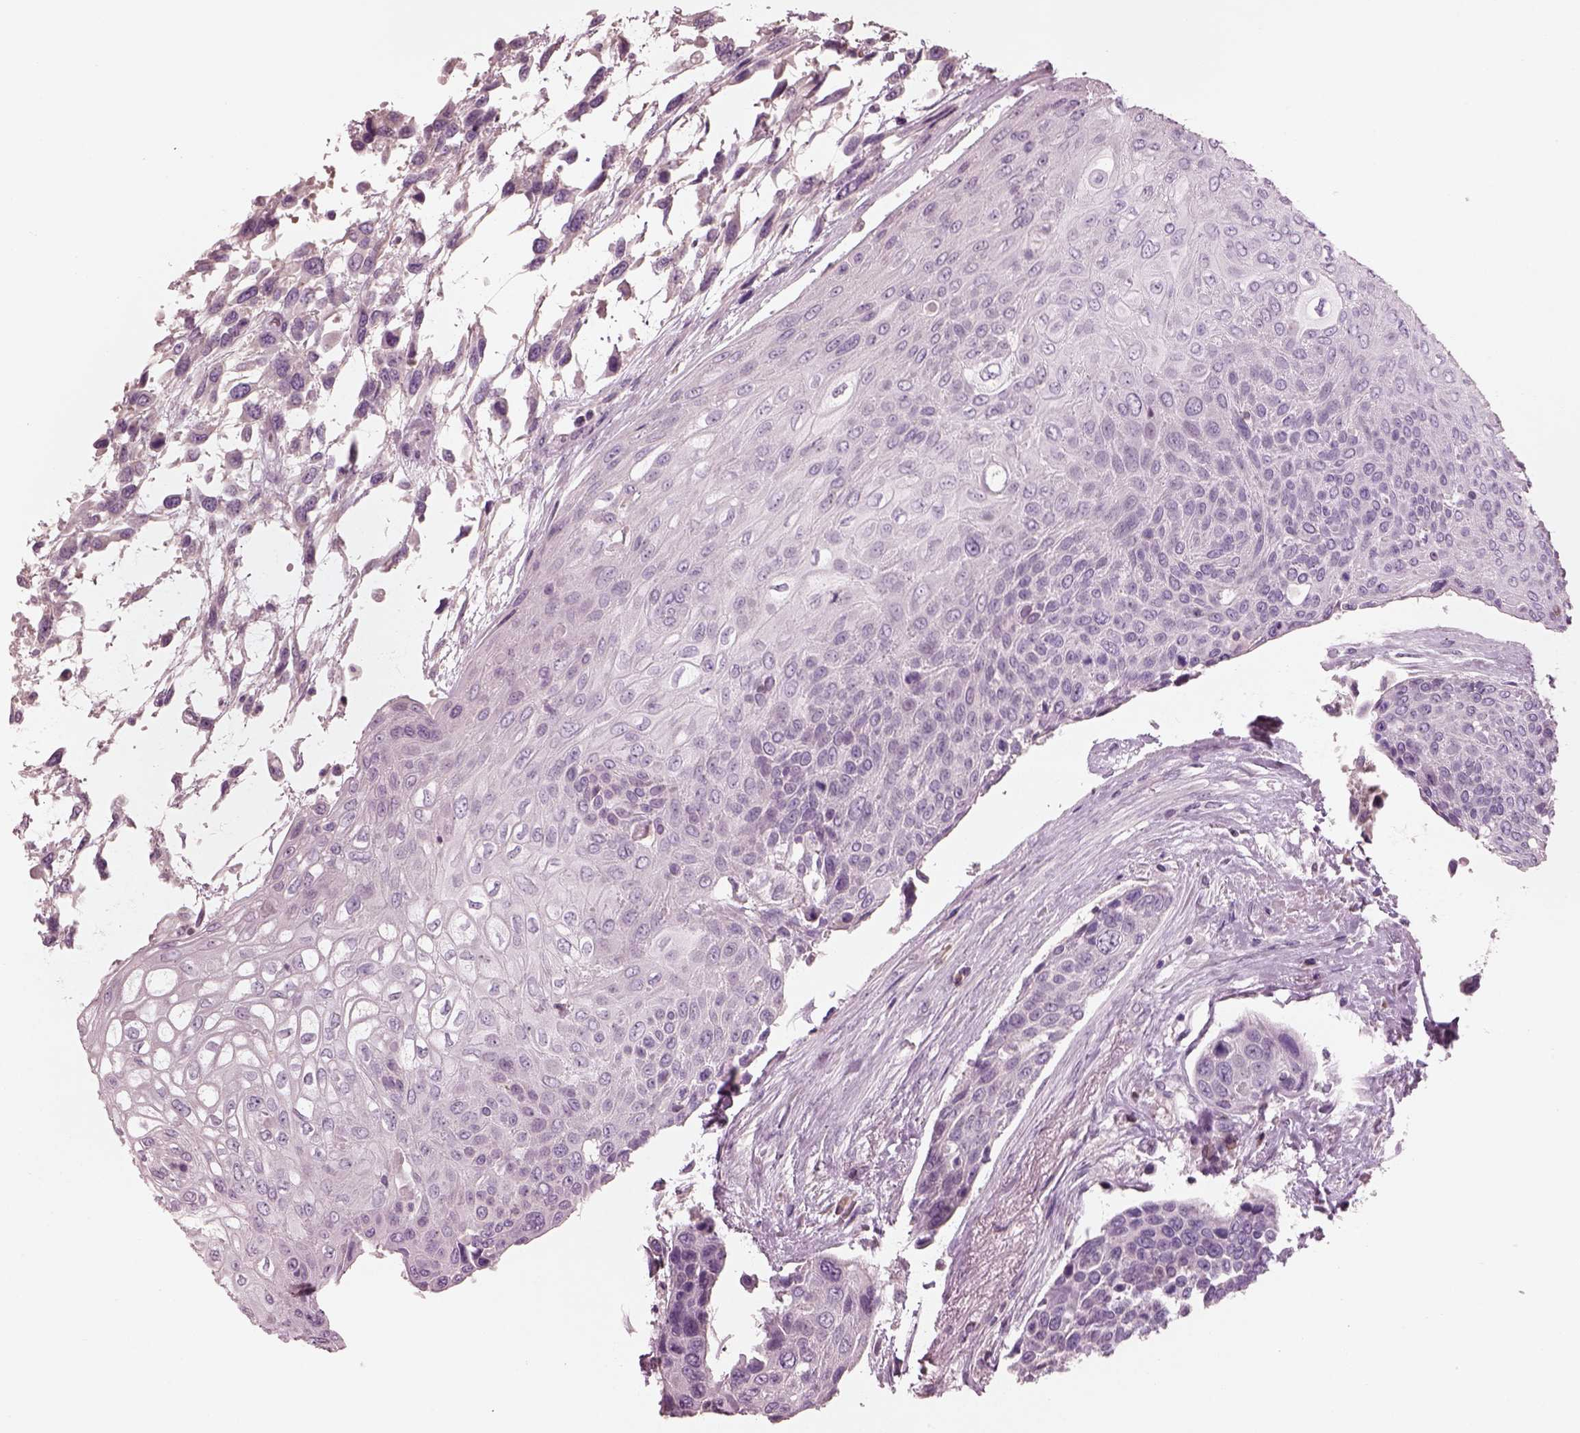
{"staining": {"intensity": "negative", "quantity": "none", "location": "none"}, "tissue": "urothelial cancer", "cell_type": "Tumor cells", "image_type": "cancer", "snomed": [{"axis": "morphology", "description": "Urothelial carcinoma, High grade"}, {"axis": "topography", "description": "Urinary bladder"}], "caption": "High magnification brightfield microscopy of urothelial cancer stained with DAB (3,3'-diaminobenzidine) (brown) and counterstained with hematoxylin (blue): tumor cells show no significant staining.", "gene": "SLC27A2", "patient": {"sex": "female", "age": 70}}